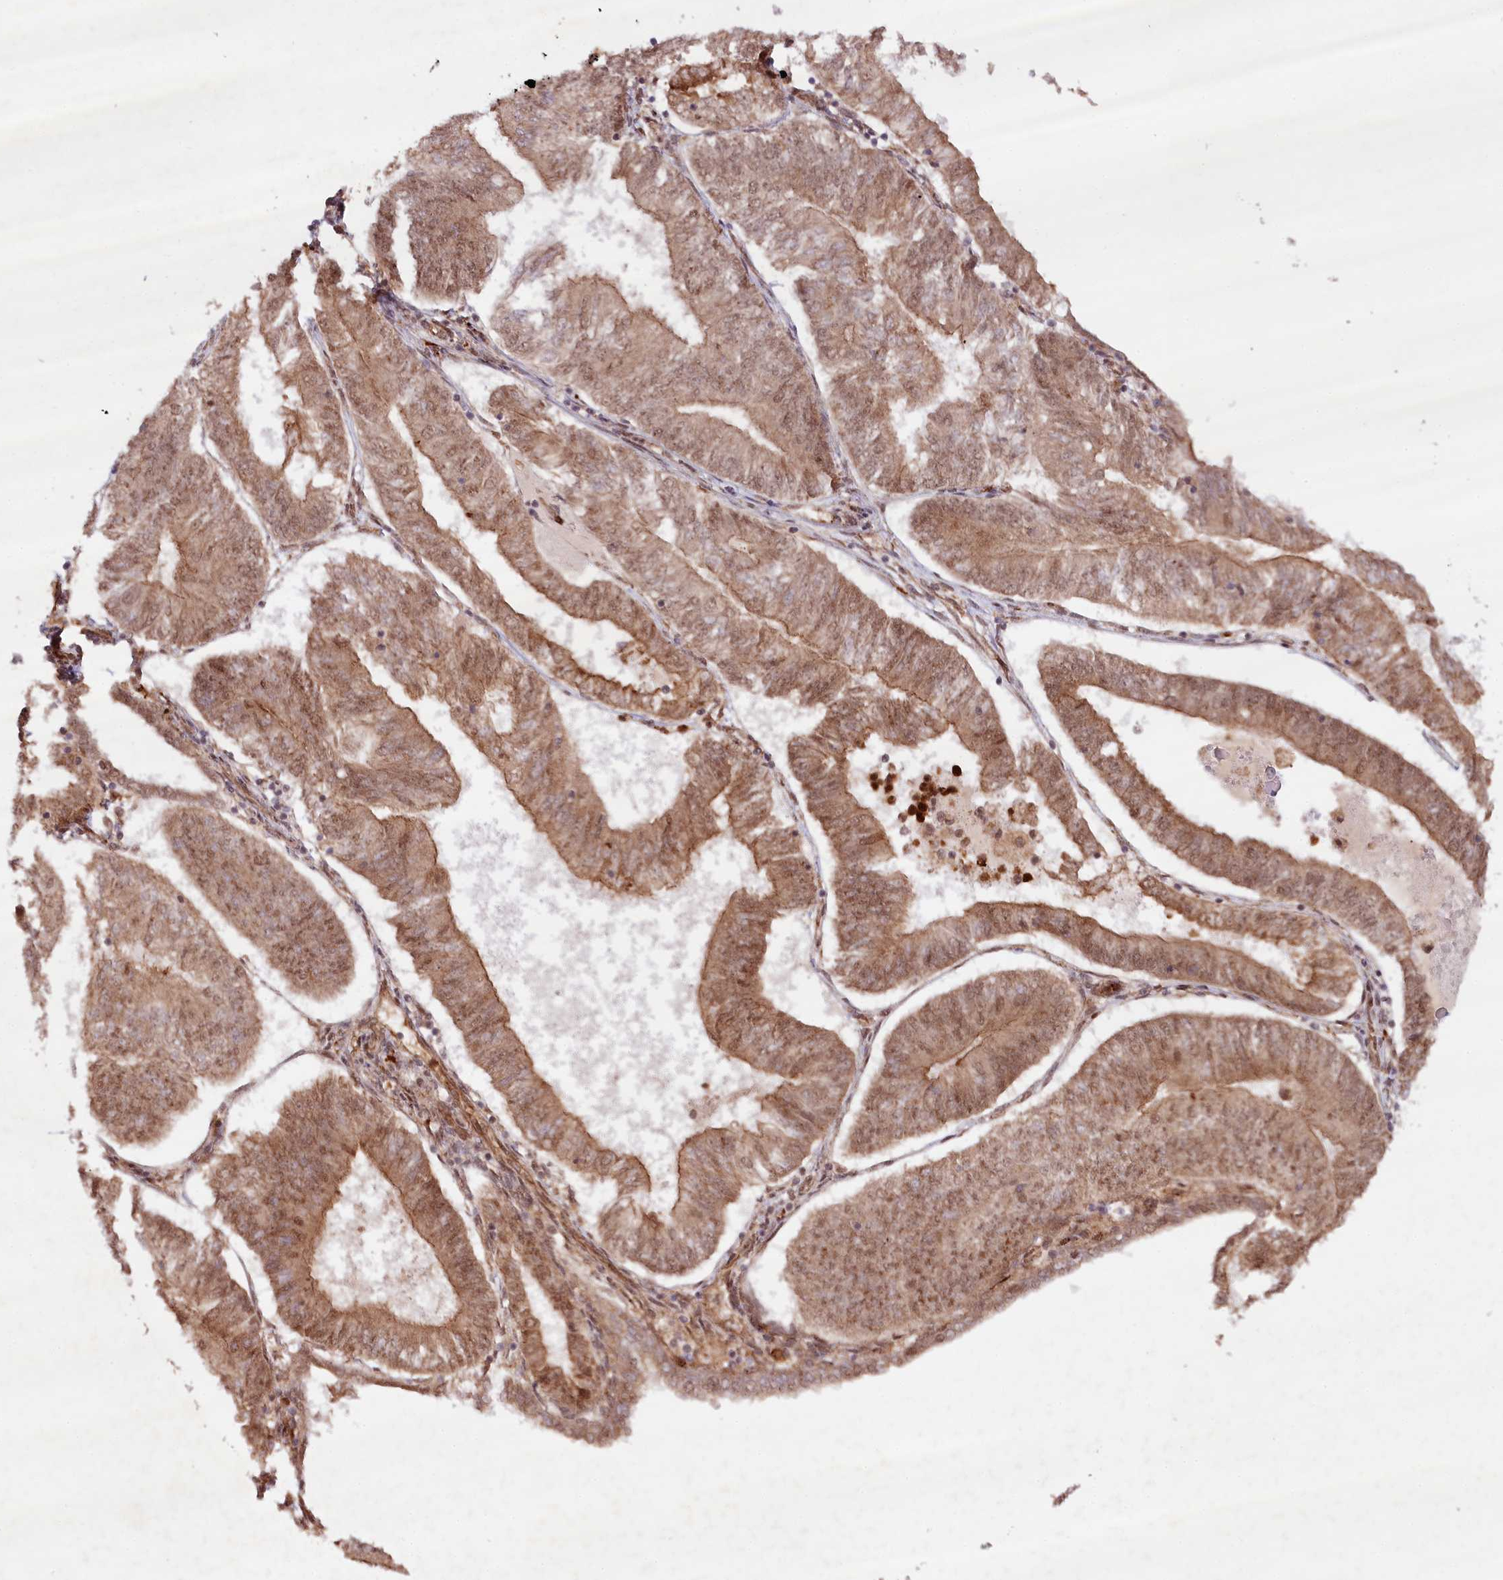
{"staining": {"intensity": "moderate", "quantity": ">75%", "location": "cytoplasmic/membranous,nuclear"}, "tissue": "endometrial cancer", "cell_type": "Tumor cells", "image_type": "cancer", "snomed": [{"axis": "morphology", "description": "Adenocarcinoma, NOS"}, {"axis": "topography", "description": "Endometrium"}], "caption": "Protein expression by immunohistochemistry (IHC) reveals moderate cytoplasmic/membranous and nuclear positivity in about >75% of tumor cells in endometrial cancer.", "gene": "ALKBH8", "patient": {"sex": "female", "age": 58}}